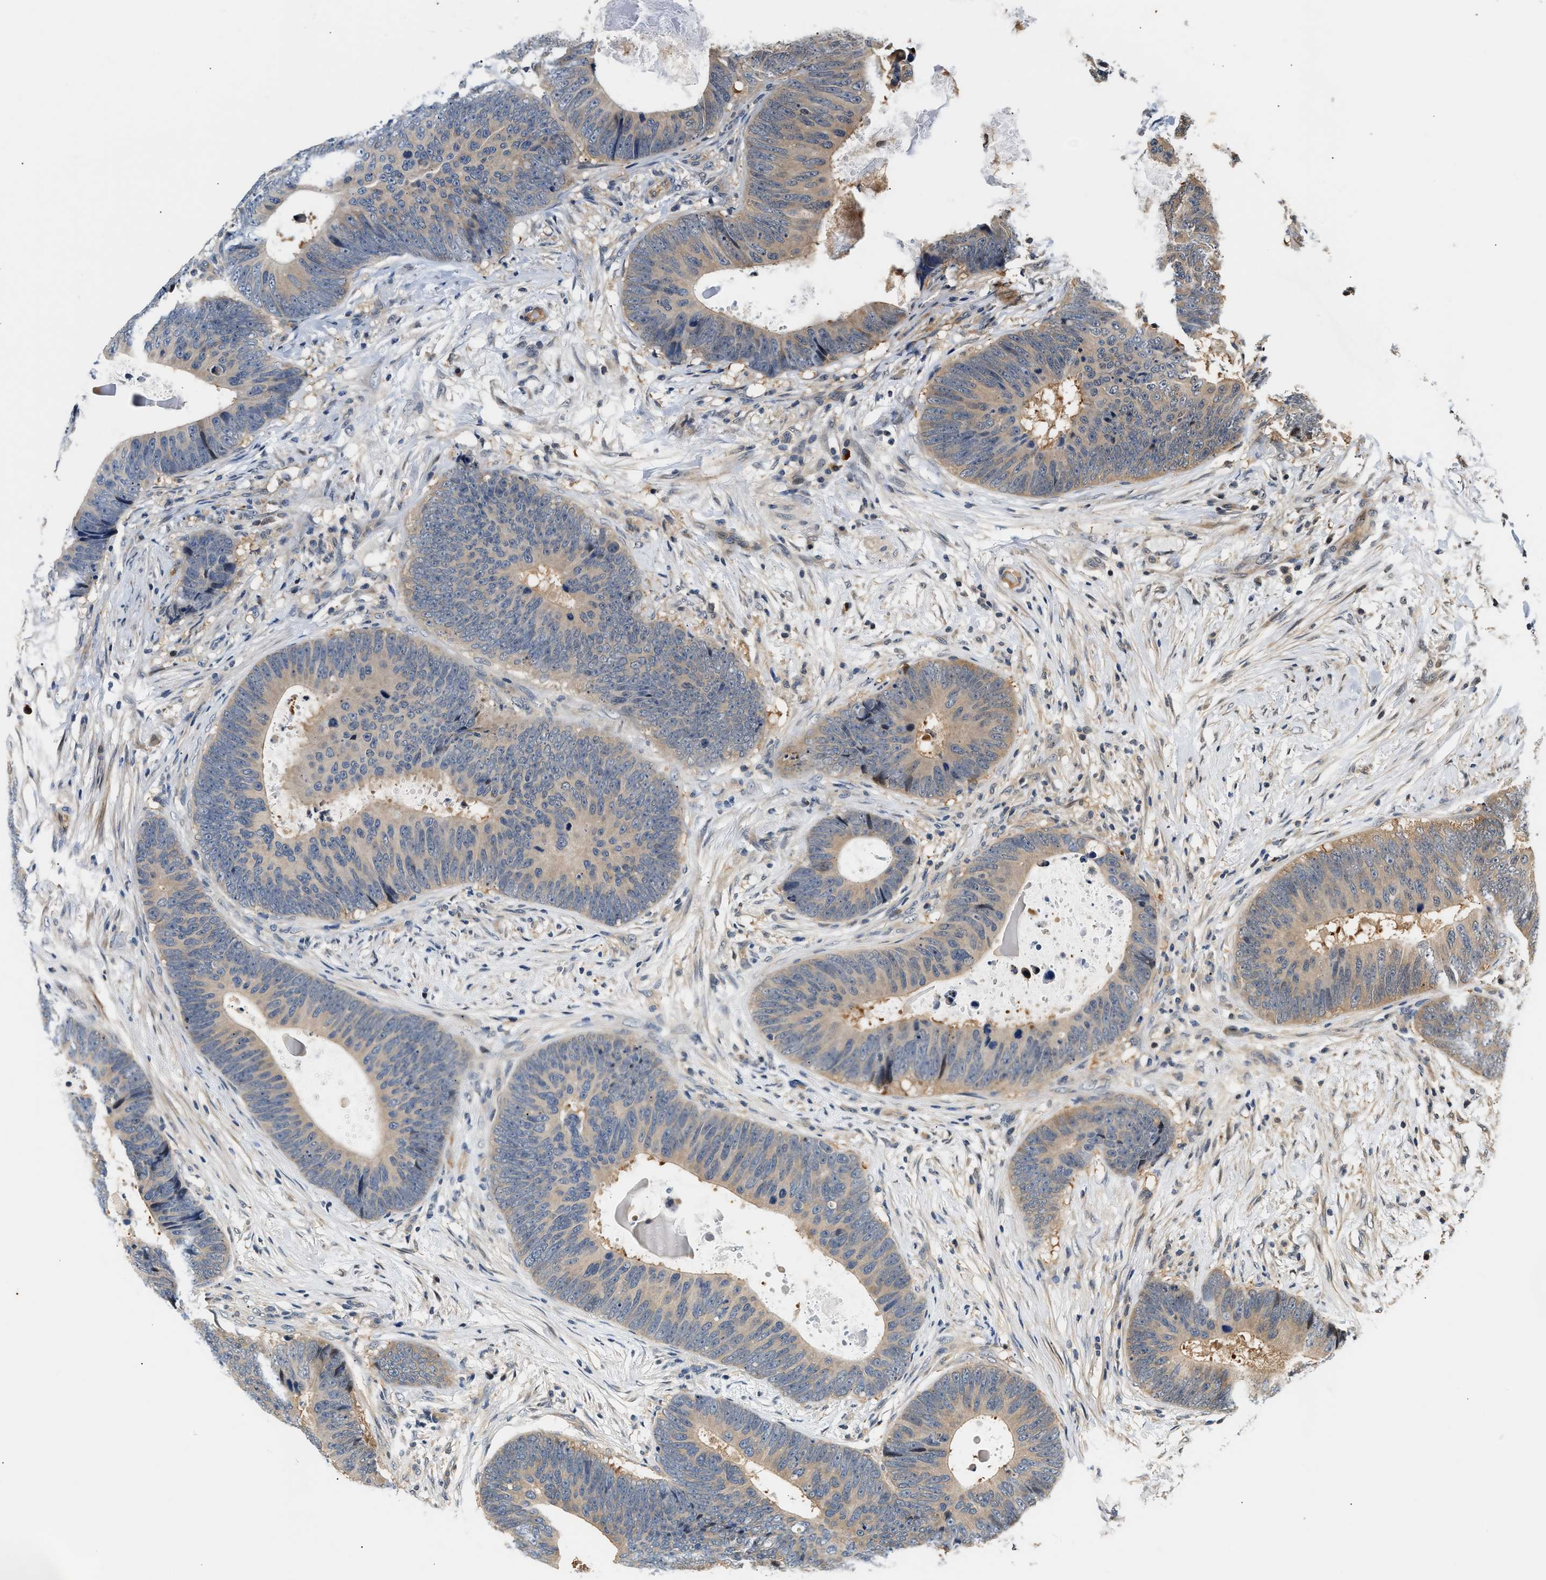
{"staining": {"intensity": "moderate", "quantity": "<25%", "location": "cytoplasmic/membranous,nuclear"}, "tissue": "colorectal cancer", "cell_type": "Tumor cells", "image_type": "cancer", "snomed": [{"axis": "morphology", "description": "Adenocarcinoma, NOS"}, {"axis": "topography", "description": "Colon"}], "caption": "Protein staining displays moderate cytoplasmic/membranous and nuclear staining in about <25% of tumor cells in colorectal cancer (adenocarcinoma). (DAB IHC with brightfield microscopy, high magnification).", "gene": "TUT7", "patient": {"sex": "male", "age": 56}}